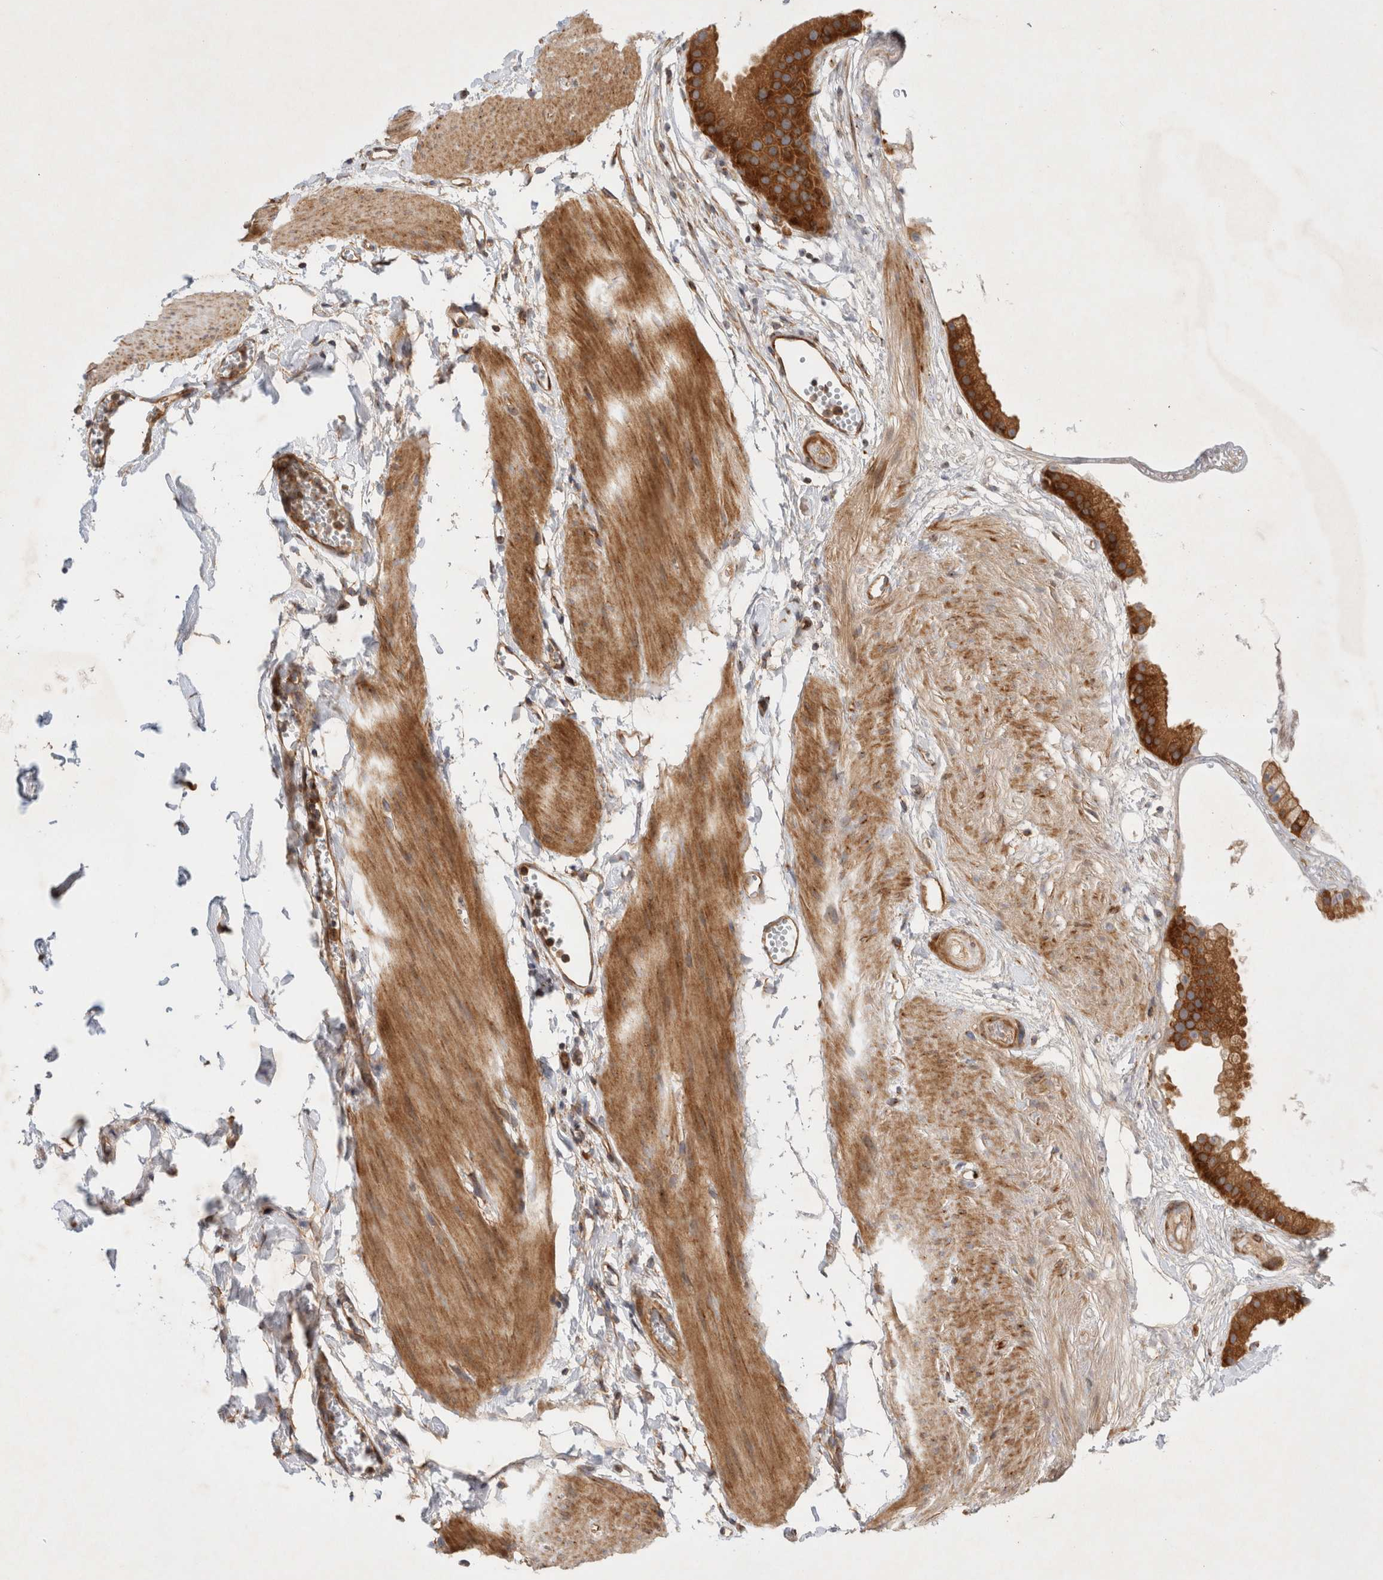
{"staining": {"intensity": "moderate", "quantity": ">75%", "location": "cytoplasmic/membranous"}, "tissue": "gallbladder", "cell_type": "Glandular cells", "image_type": "normal", "snomed": [{"axis": "morphology", "description": "Normal tissue, NOS"}, {"axis": "topography", "description": "Gallbladder"}], "caption": "Immunohistochemical staining of benign gallbladder displays moderate cytoplasmic/membranous protein expression in about >75% of glandular cells. (IHC, brightfield microscopy, high magnification).", "gene": "GPR150", "patient": {"sex": "female", "age": 64}}